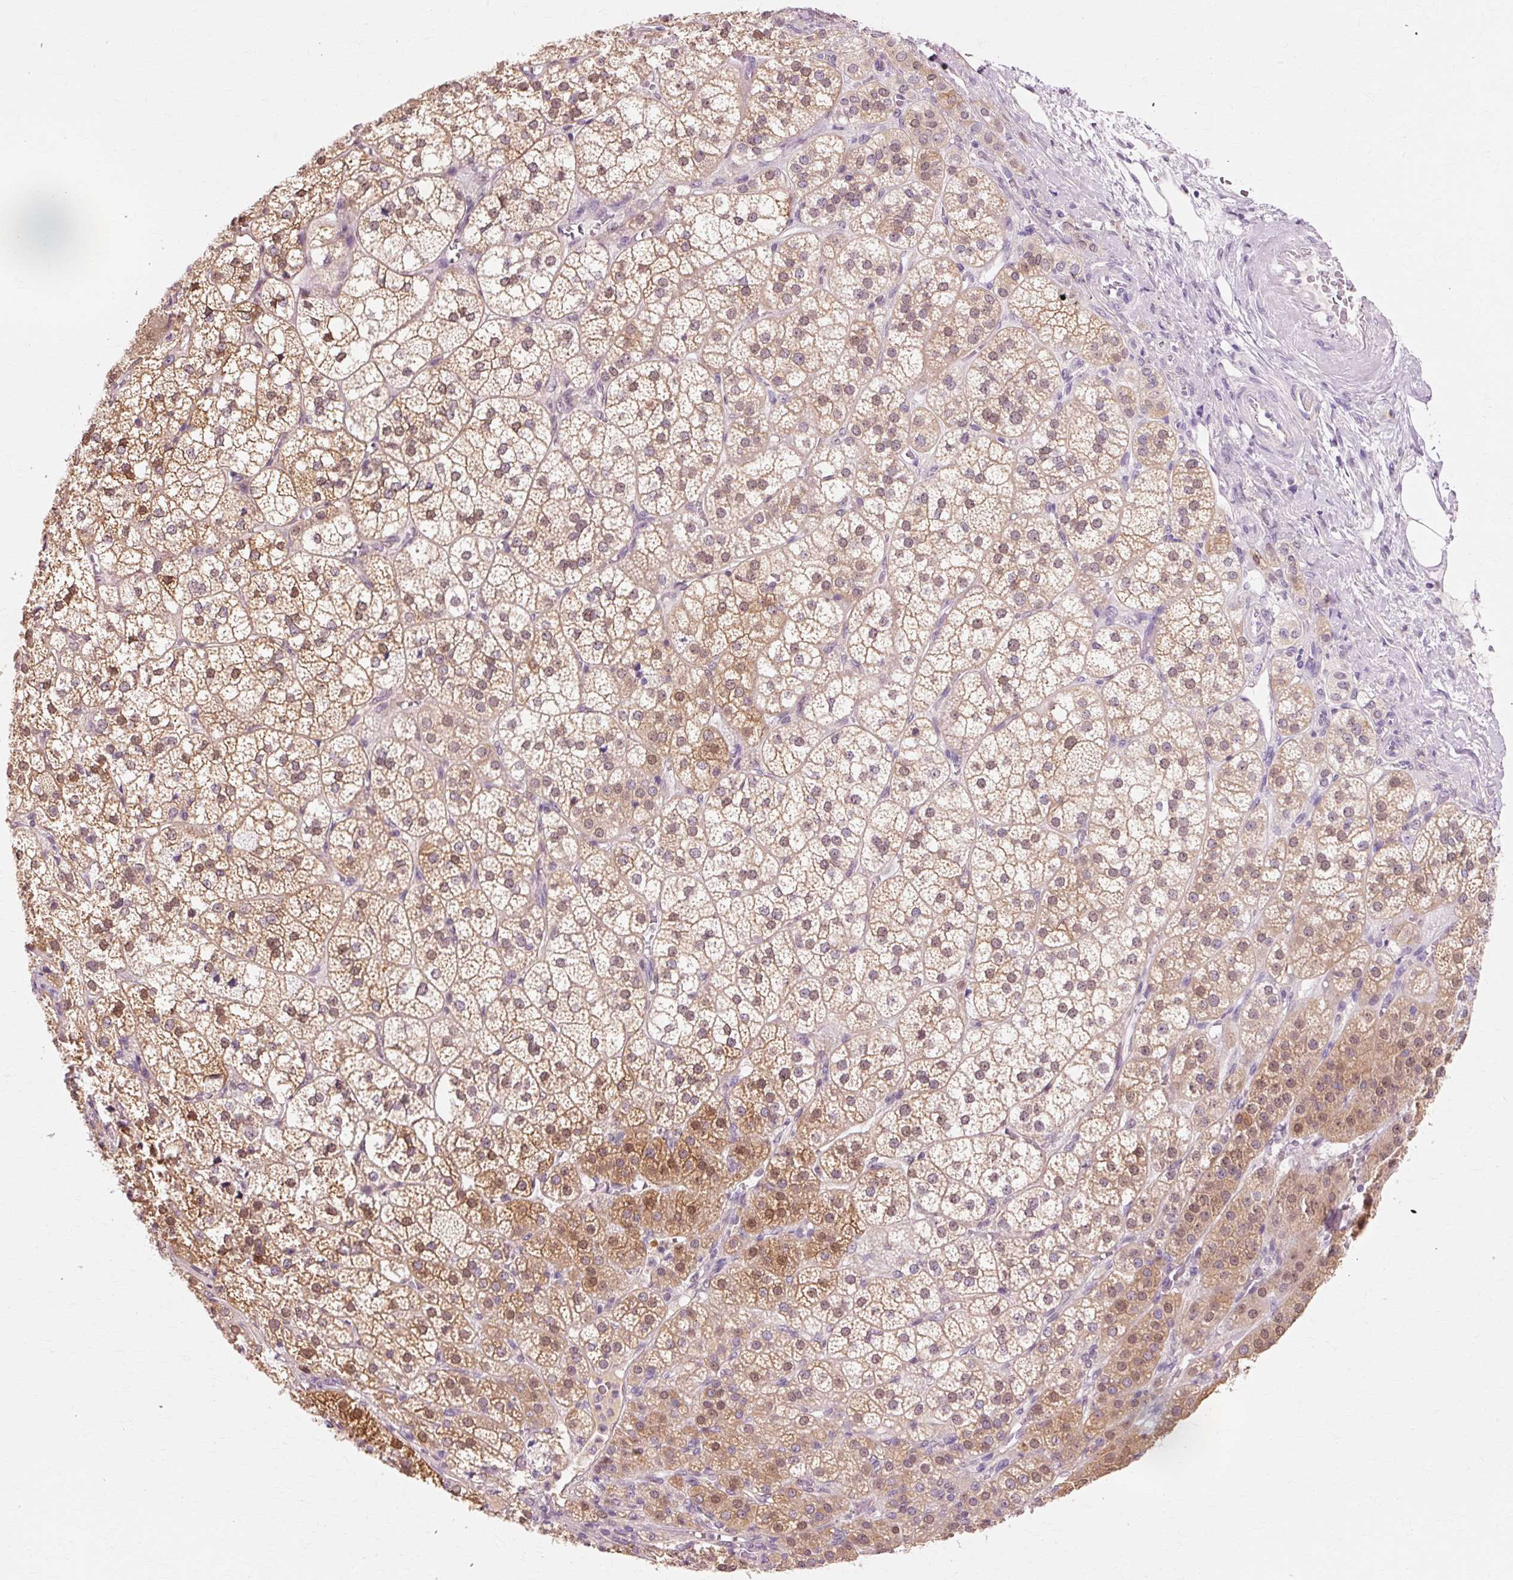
{"staining": {"intensity": "moderate", "quantity": ">75%", "location": "cytoplasmic/membranous,nuclear"}, "tissue": "adrenal gland", "cell_type": "Glandular cells", "image_type": "normal", "snomed": [{"axis": "morphology", "description": "Normal tissue, NOS"}, {"axis": "topography", "description": "Adrenal gland"}], "caption": "Glandular cells display medium levels of moderate cytoplasmic/membranous,nuclear staining in approximately >75% of cells in normal human adrenal gland.", "gene": "VN1R2", "patient": {"sex": "female", "age": 60}}